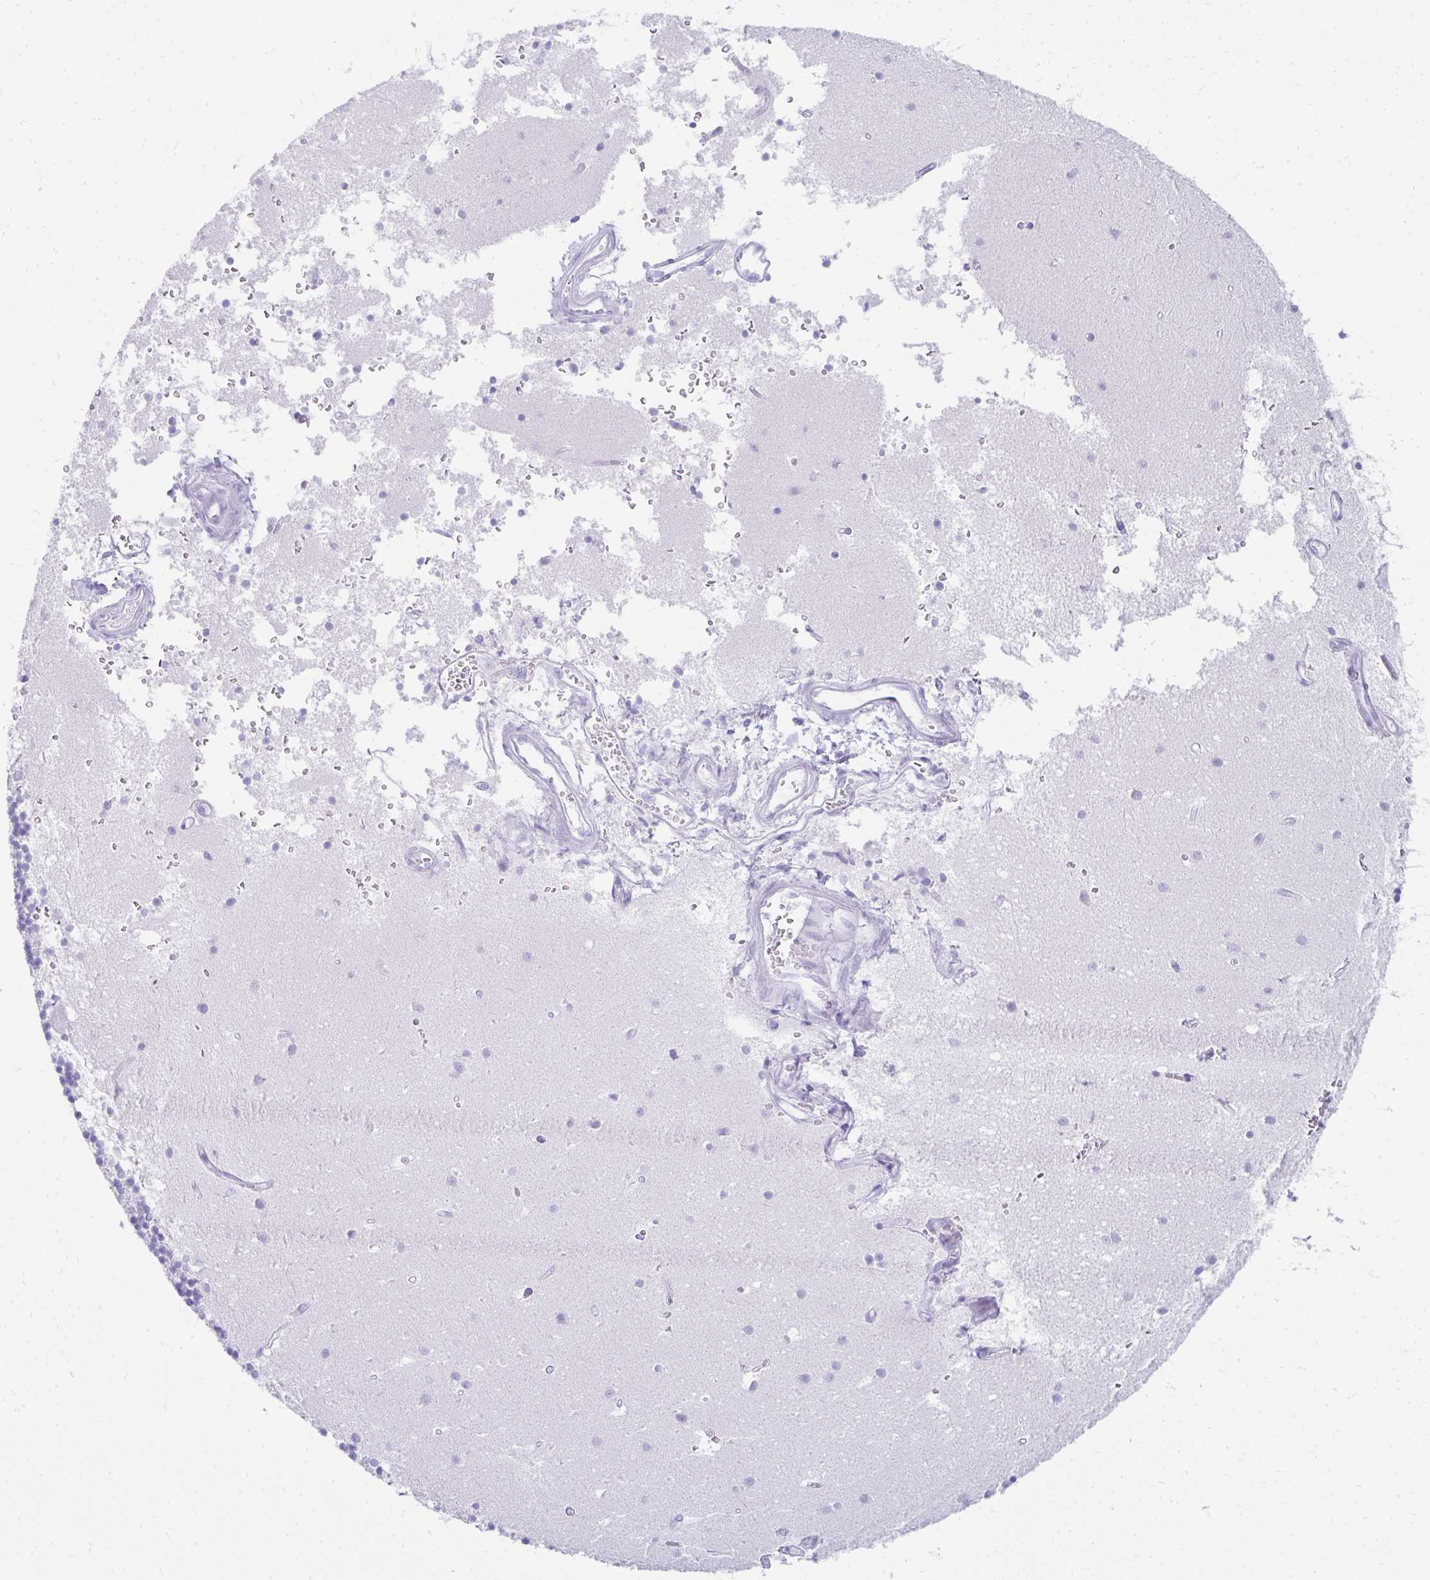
{"staining": {"intensity": "negative", "quantity": "none", "location": "none"}, "tissue": "cerebellum", "cell_type": "Cells in granular layer", "image_type": "normal", "snomed": [{"axis": "morphology", "description": "Normal tissue, NOS"}, {"axis": "topography", "description": "Cerebellum"}], "caption": "This micrograph is of unremarkable cerebellum stained with immunohistochemistry (IHC) to label a protein in brown with the nuclei are counter-stained blue. There is no staining in cells in granular layer.", "gene": "TNNT1", "patient": {"sex": "male", "age": 54}}